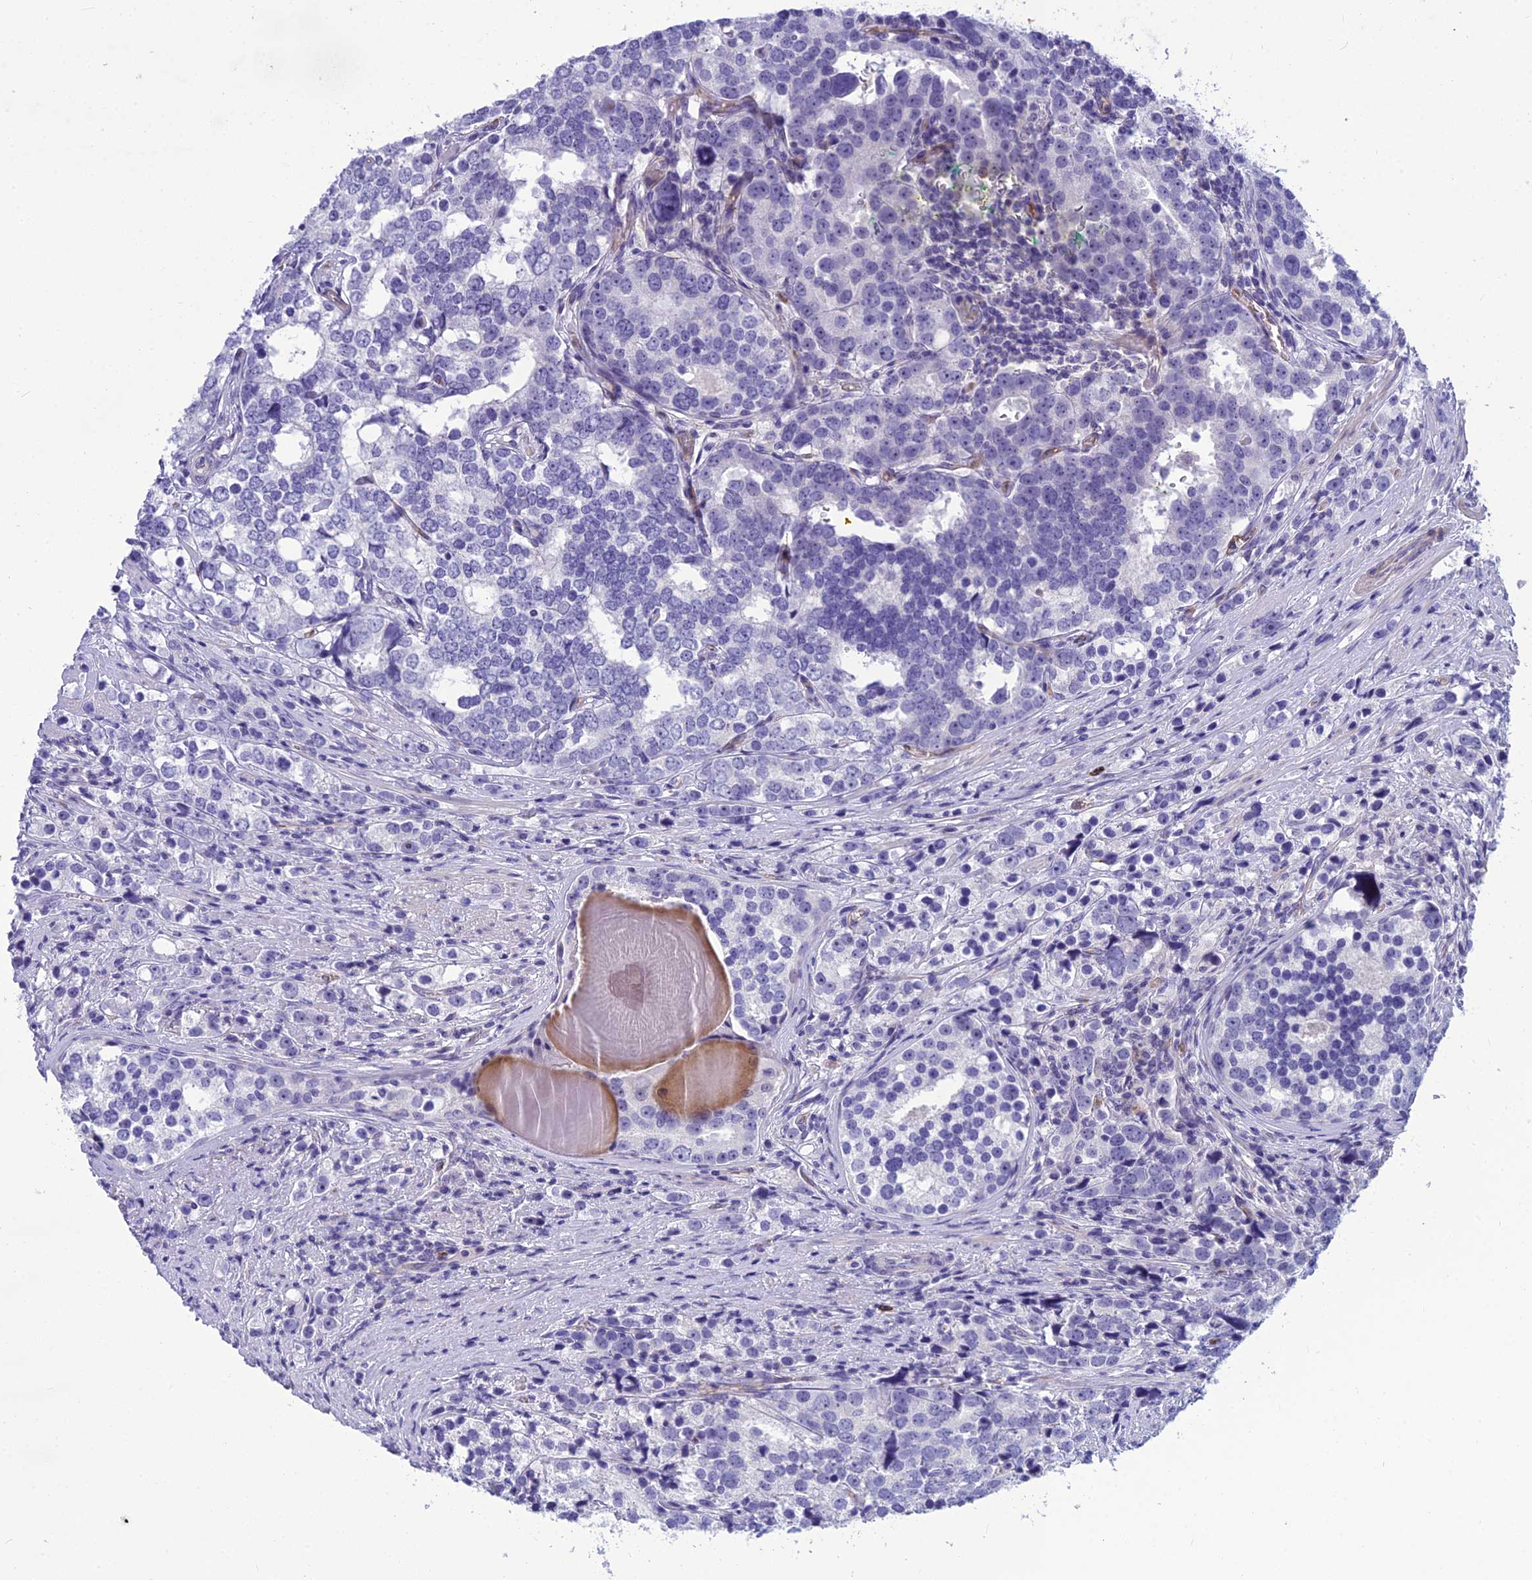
{"staining": {"intensity": "negative", "quantity": "none", "location": "none"}, "tissue": "prostate cancer", "cell_type": "Tumor cells", "image_type": "cancer", "snomed": [{"axis": "morphology", "description": "Adenocarcinoma, High grade"}, {"axis": "topography", "description": "Prostate"}], "caption": "The IHC image has no significant positivity in tumor cells of prostate adenocarcinoma (high-grade) tissue. The staining is performed using DAB brown chromogen with nuclei counter-stained in using hematoxylin.", "gene": "BBS7", "patient": {"sex": "male", "age": 71}}